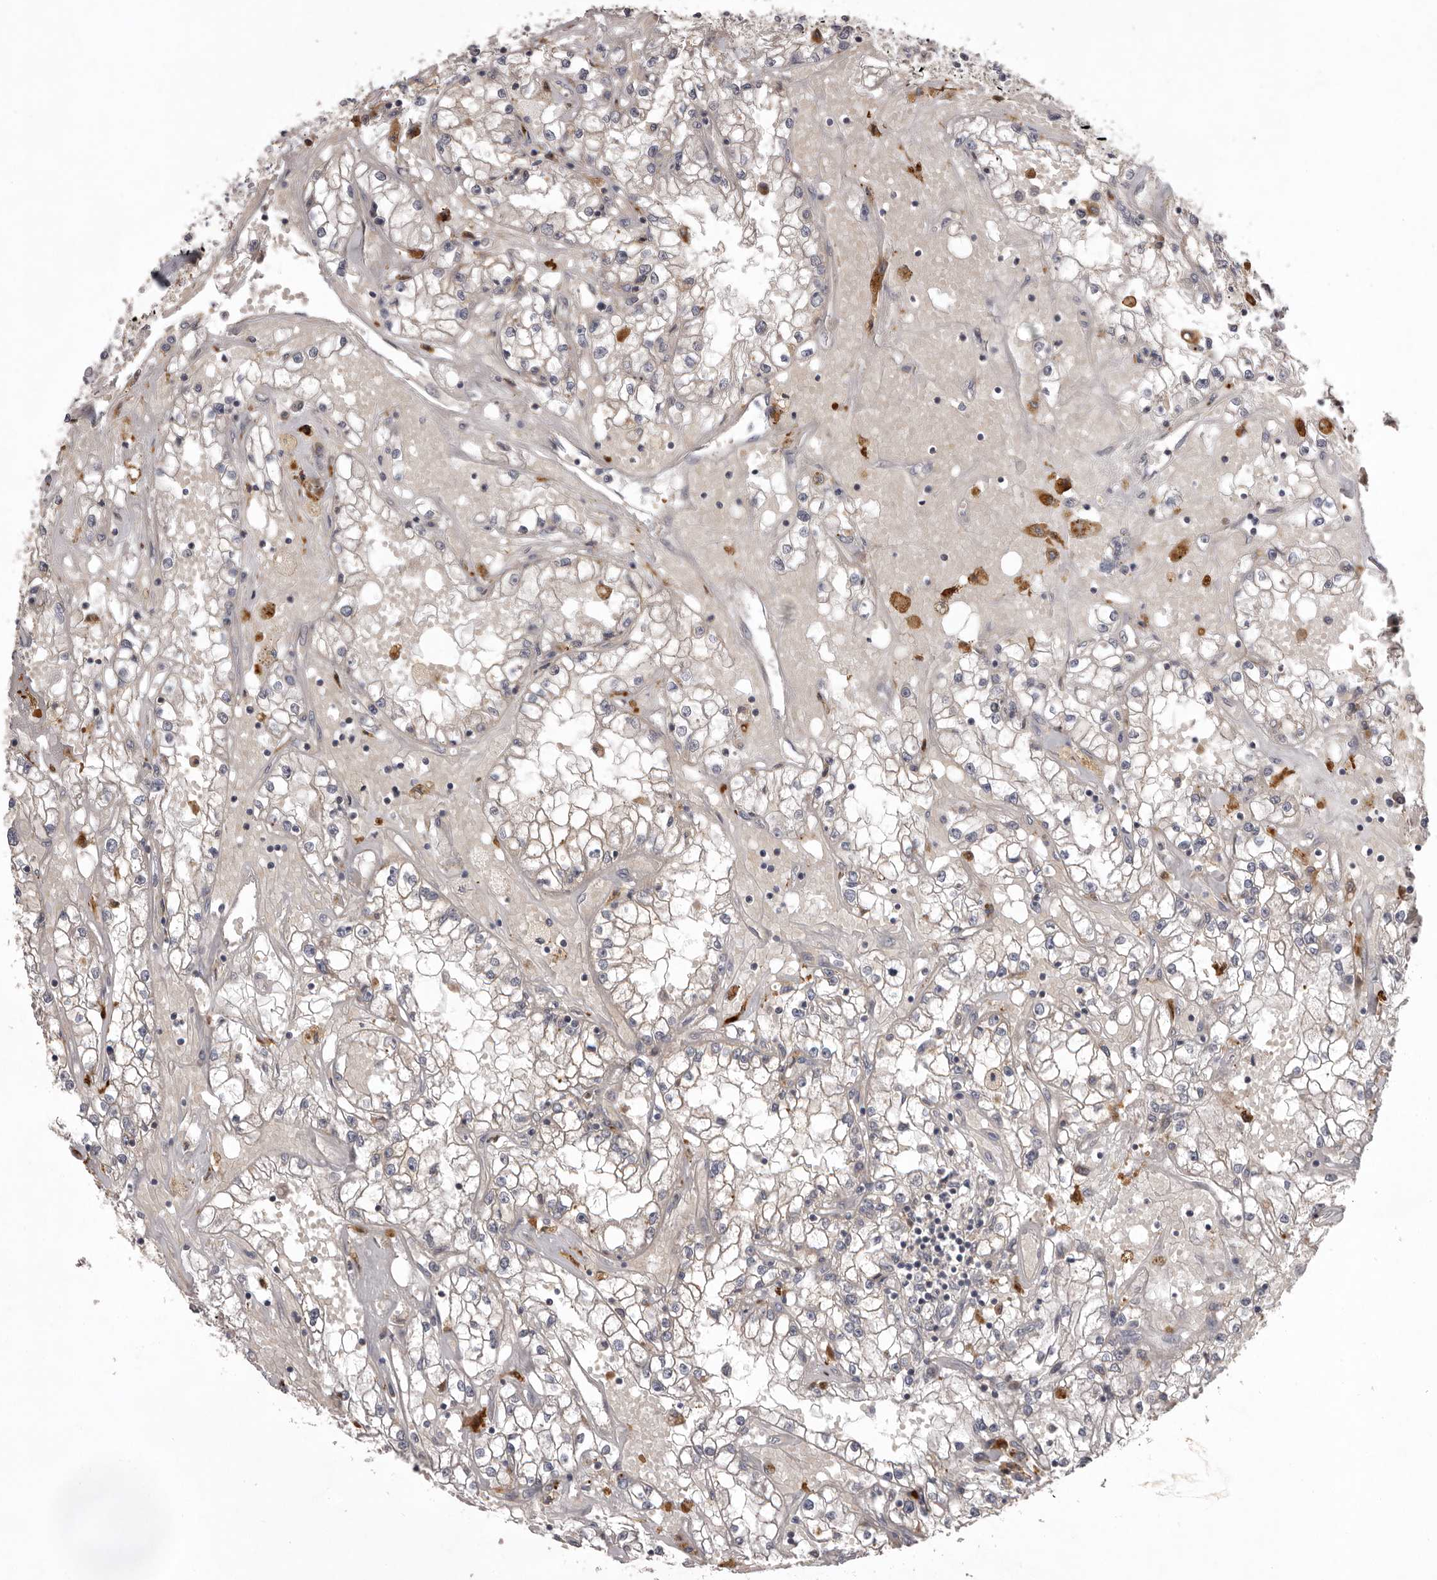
{"staining": {"intensity": "weak", "quantity": "<25%", "location": "cytoplasmic/membranous"}, "tissue": "renal cancer", "cell_type": "Tumor cells", "image_type": "cancer", "snomed": [{"axis": "morphology", "description": "Adenocarcinoma, NOS"}, {"axis": "topography", "description": "Kidney"}], "caption": "The immunohistochemistry micrograph has no significant positivity in tumor cells of renal cancer tissue.", "gene": "WDR47", "patient": {"sex": "male", "age": 56}}